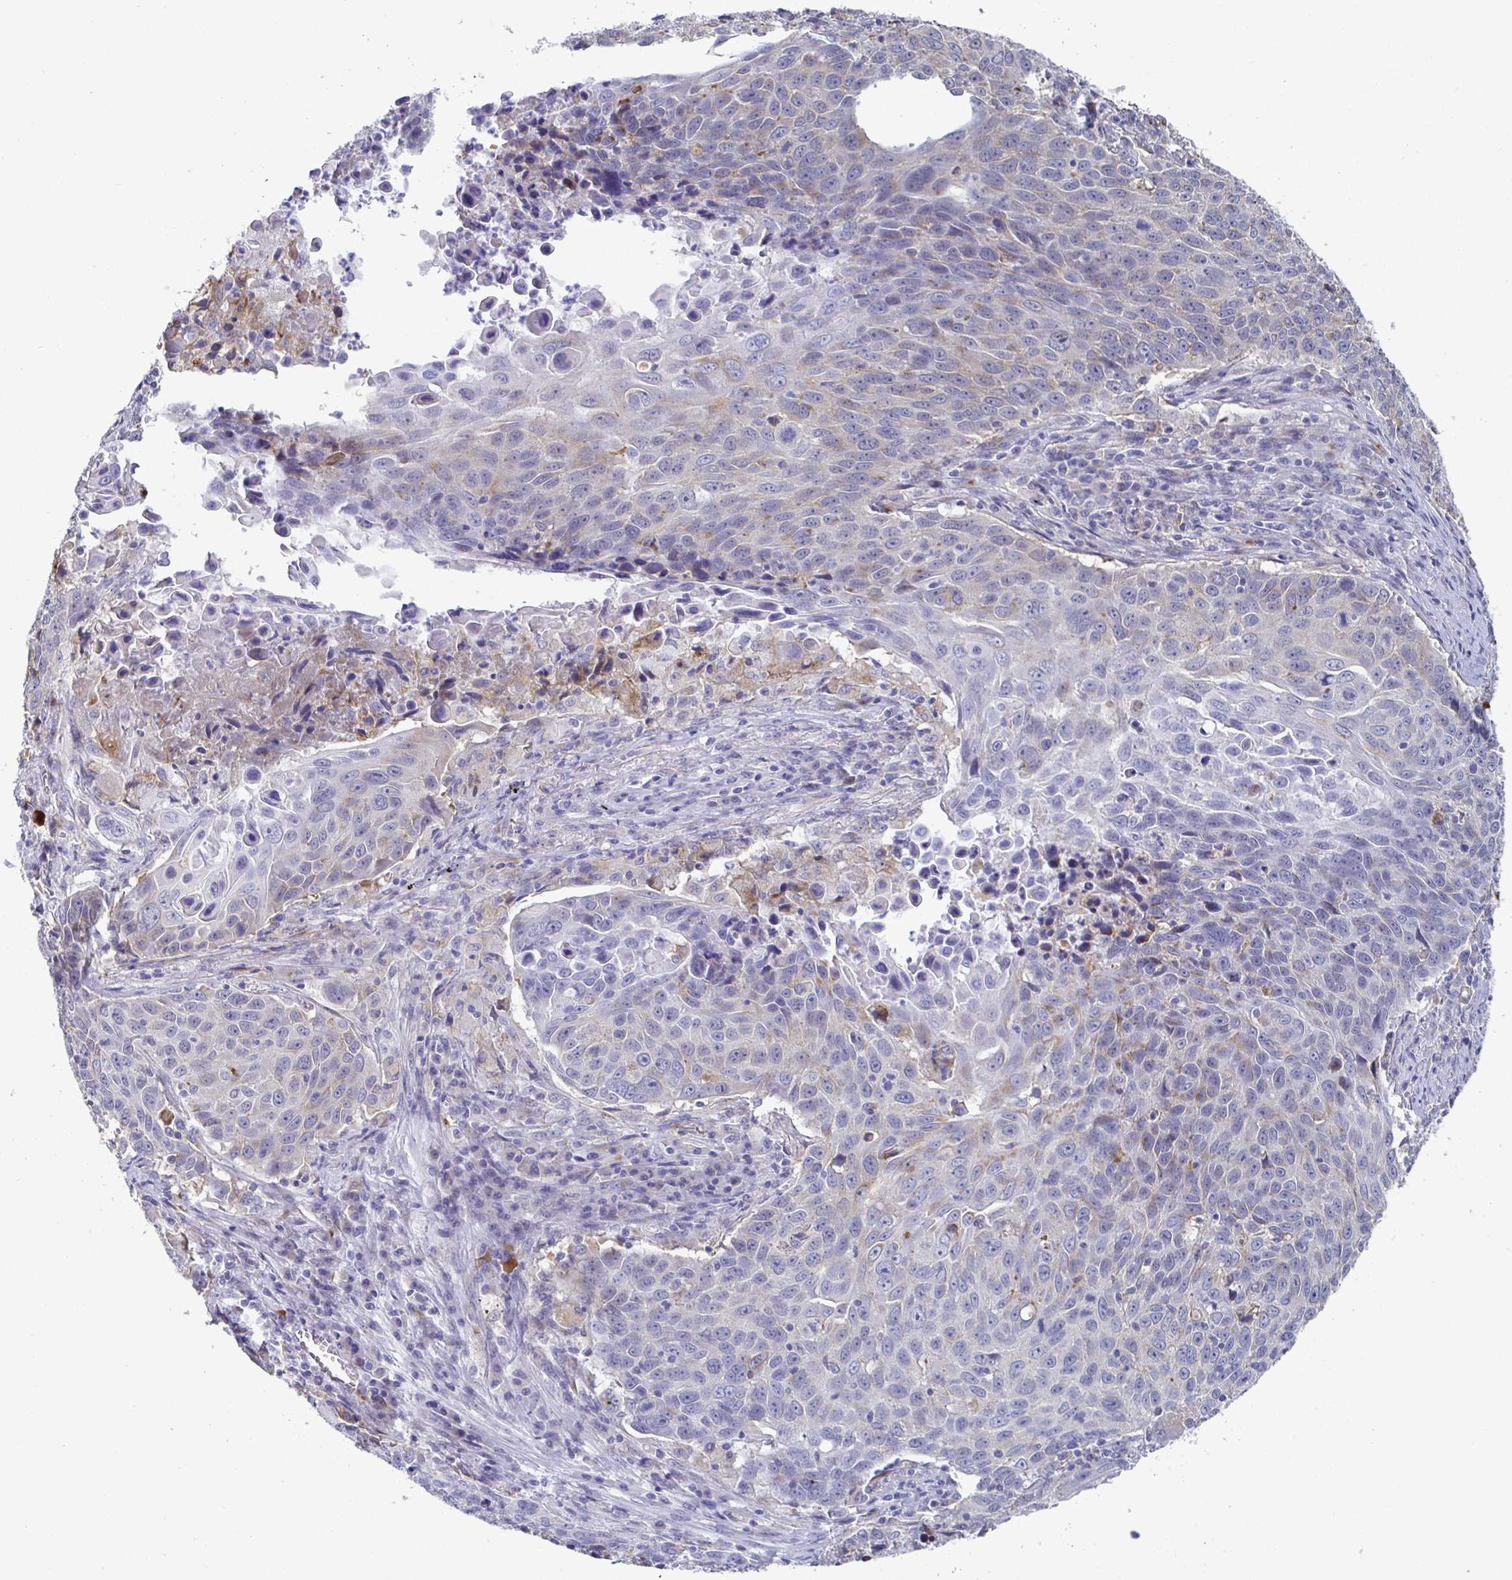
{"staining": {"intensity": "weak", "quantity": "<25%", "location": "cytoplasmic/membranous"}, "tissue": "lung cancer", "cell_type": "Tumor cells", "image_type": "cancer", "snomed": [{"axis": "morphology", "description": "Squamous cell carcinoma, NOS"}, {"axis": "topography", "description": "Lung"}], "caption": "Immunohistochemistry histopathology image of neoplastic tissue: human squamous cell carcinoma (lung) stained with DAB reveals no significant protein expression in tumor cells.", "gene": "TAS2R39", "patient": {"sex": "male", "age": 78}}